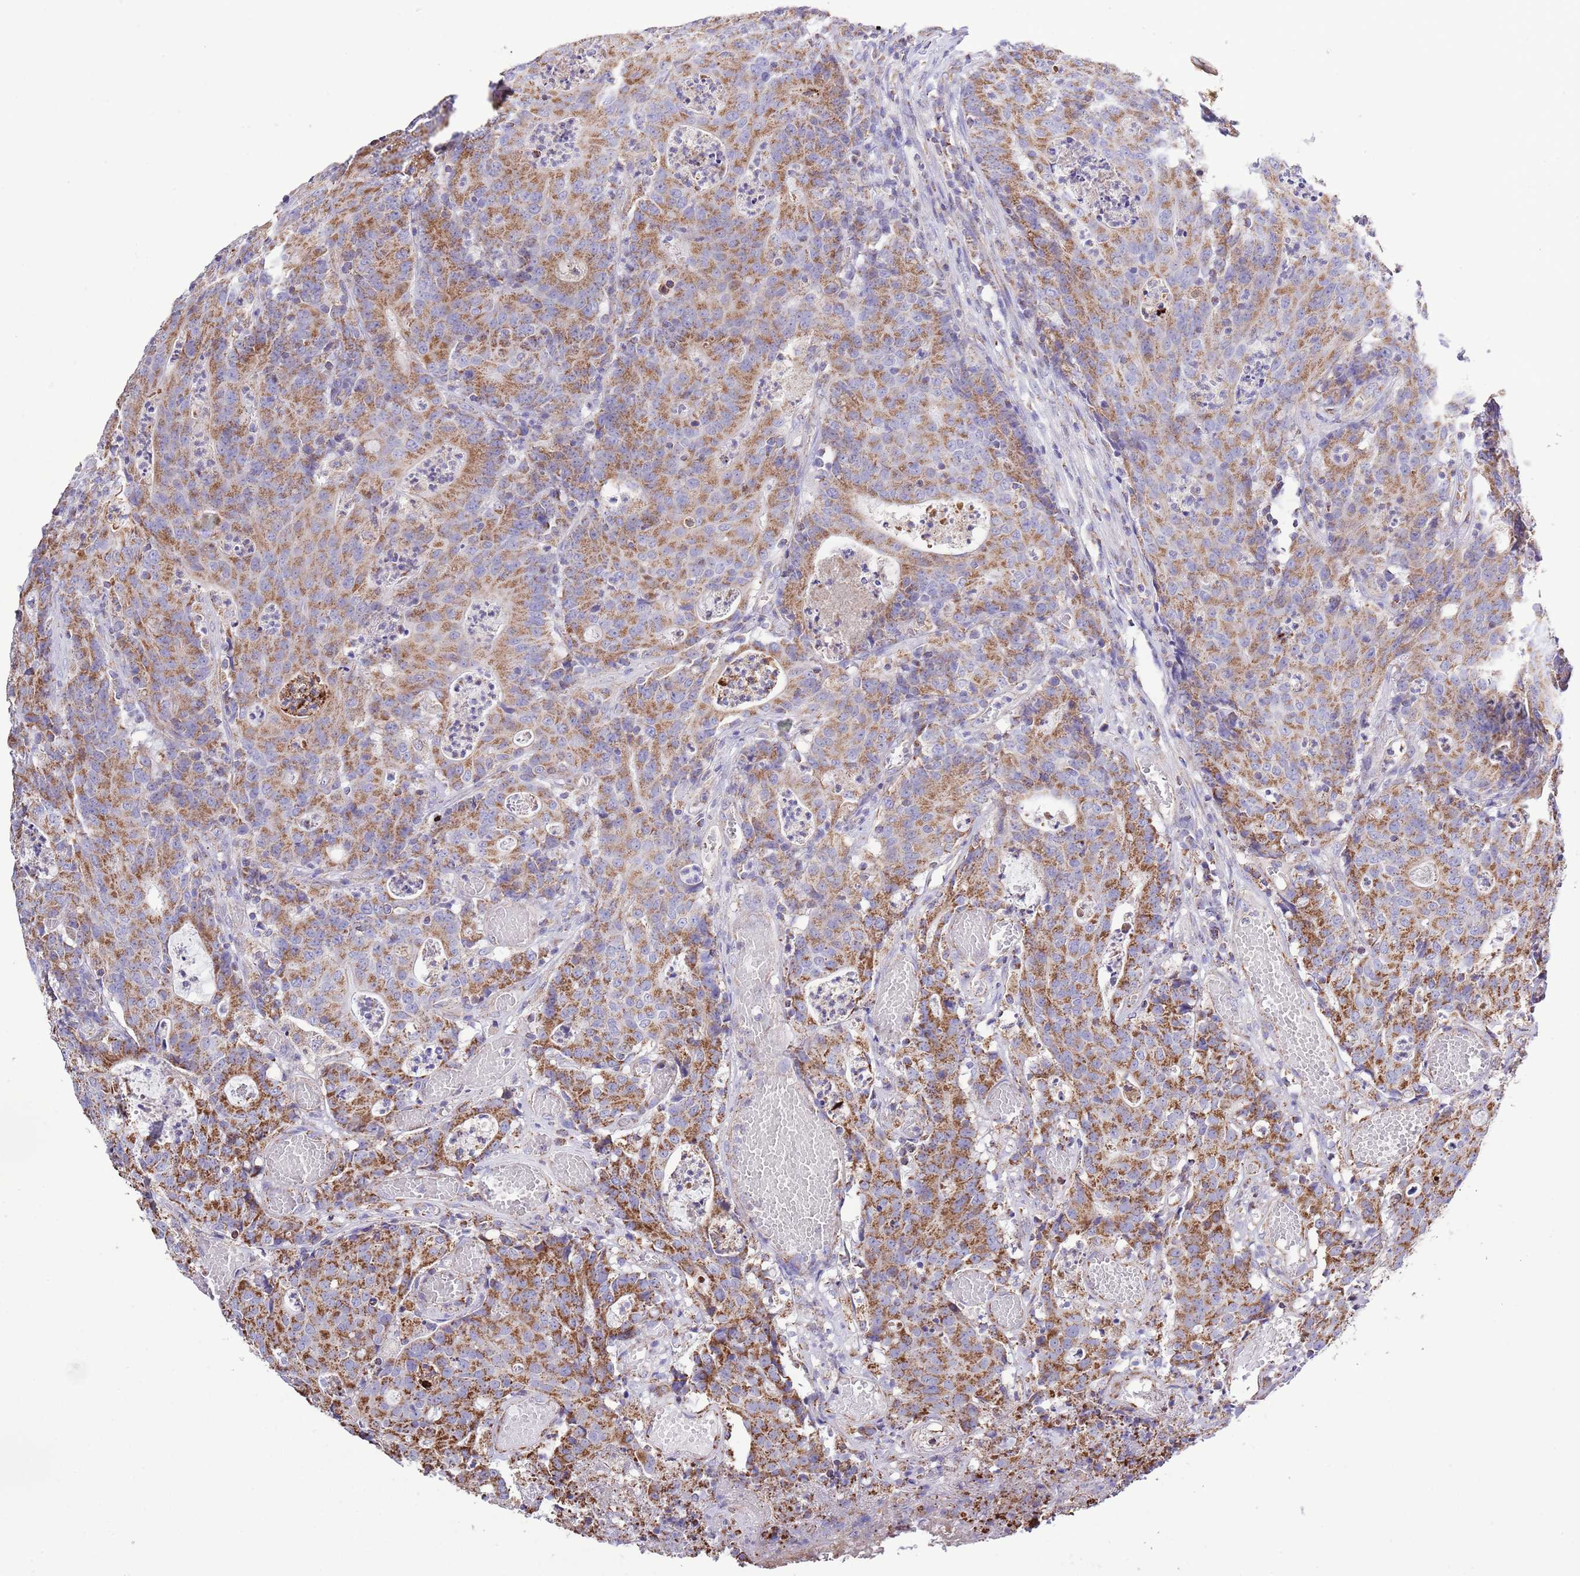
{"staining": {"intensity": "moderate", "quantity": ">75%", "location": "cytoplasmic/membranous"}, "tissue": "colorectal cancer", "cell_type": "Tumor cells", "image_type": "cancer", "snomed": [{"axis": "morphology", "description": "Adenocarcinoma, NOS"}, {"axis": "topography", "description": "Colon"}], "caption": "Immunohistochemical staining of colorectal cancer (adenocarcinoma) reveals medium levels of moderate cytoplasmic/membranous protein positivity in about >75% of tumor cells. (Brightfield microscopy of DAB IHC at high magnification).", "gene": "TEKTIP1", "patient": {"sex": "male", "age": 83}}